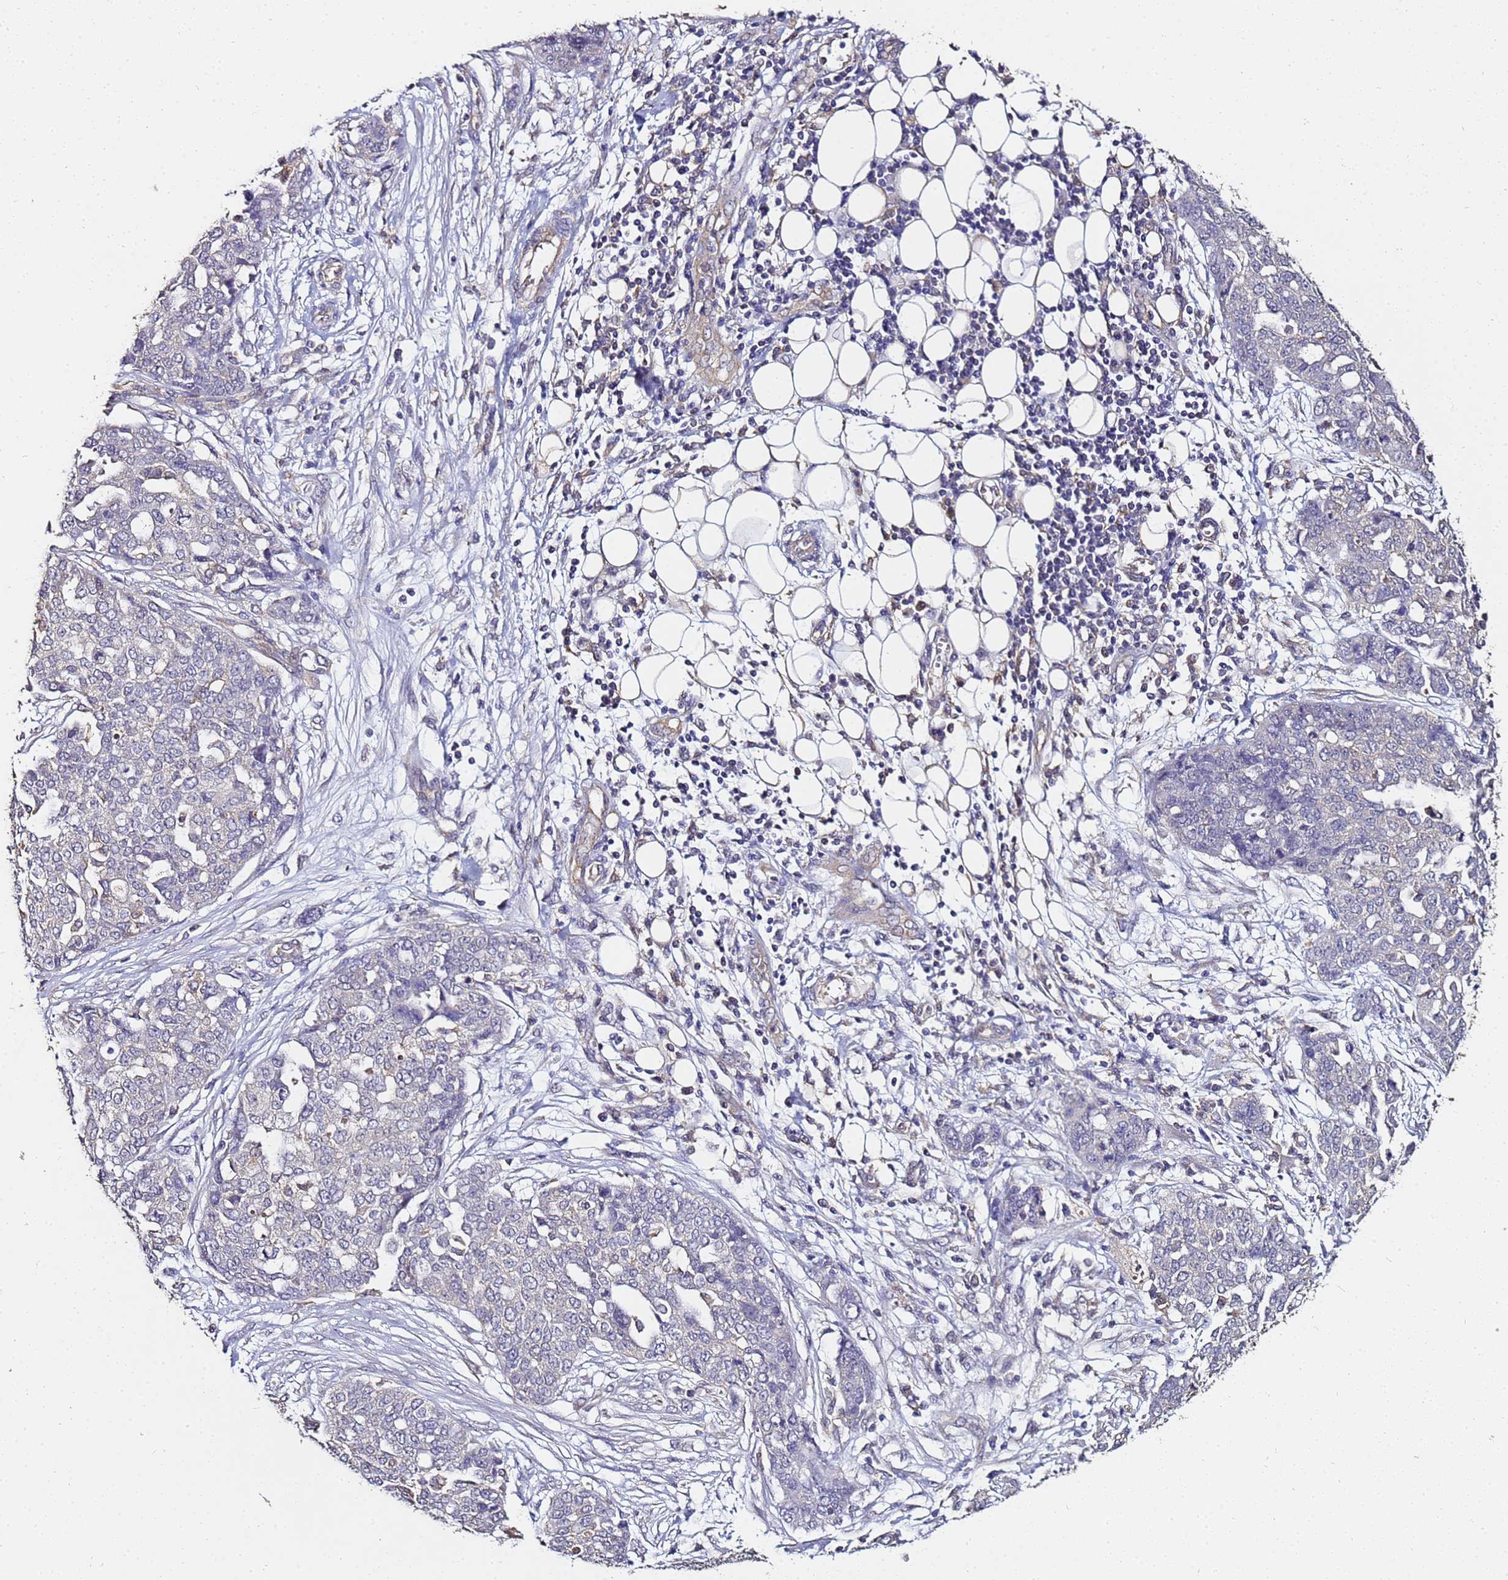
{"staining": {"intensity": "negative", "quantity": "none", "location": "none"}, "tissue": "ovarian cancer", "cell_type": "Tumor cells", "image_type": "cancer", "snomed": [{"axis": "morphology", "description": "Cystadenocarcinoma, serous, NOS"}, {"axis": "topography", "description": "Soft tissue"}, {"axis": "topography", "description": "Ovary"}], "caption": "IHC of human serous cystadenocarcinoma (ovarian) displays no positivity in tumor cells.", "gene": "ENOPH1", "patient": {"sex": "female", "age": 57}}